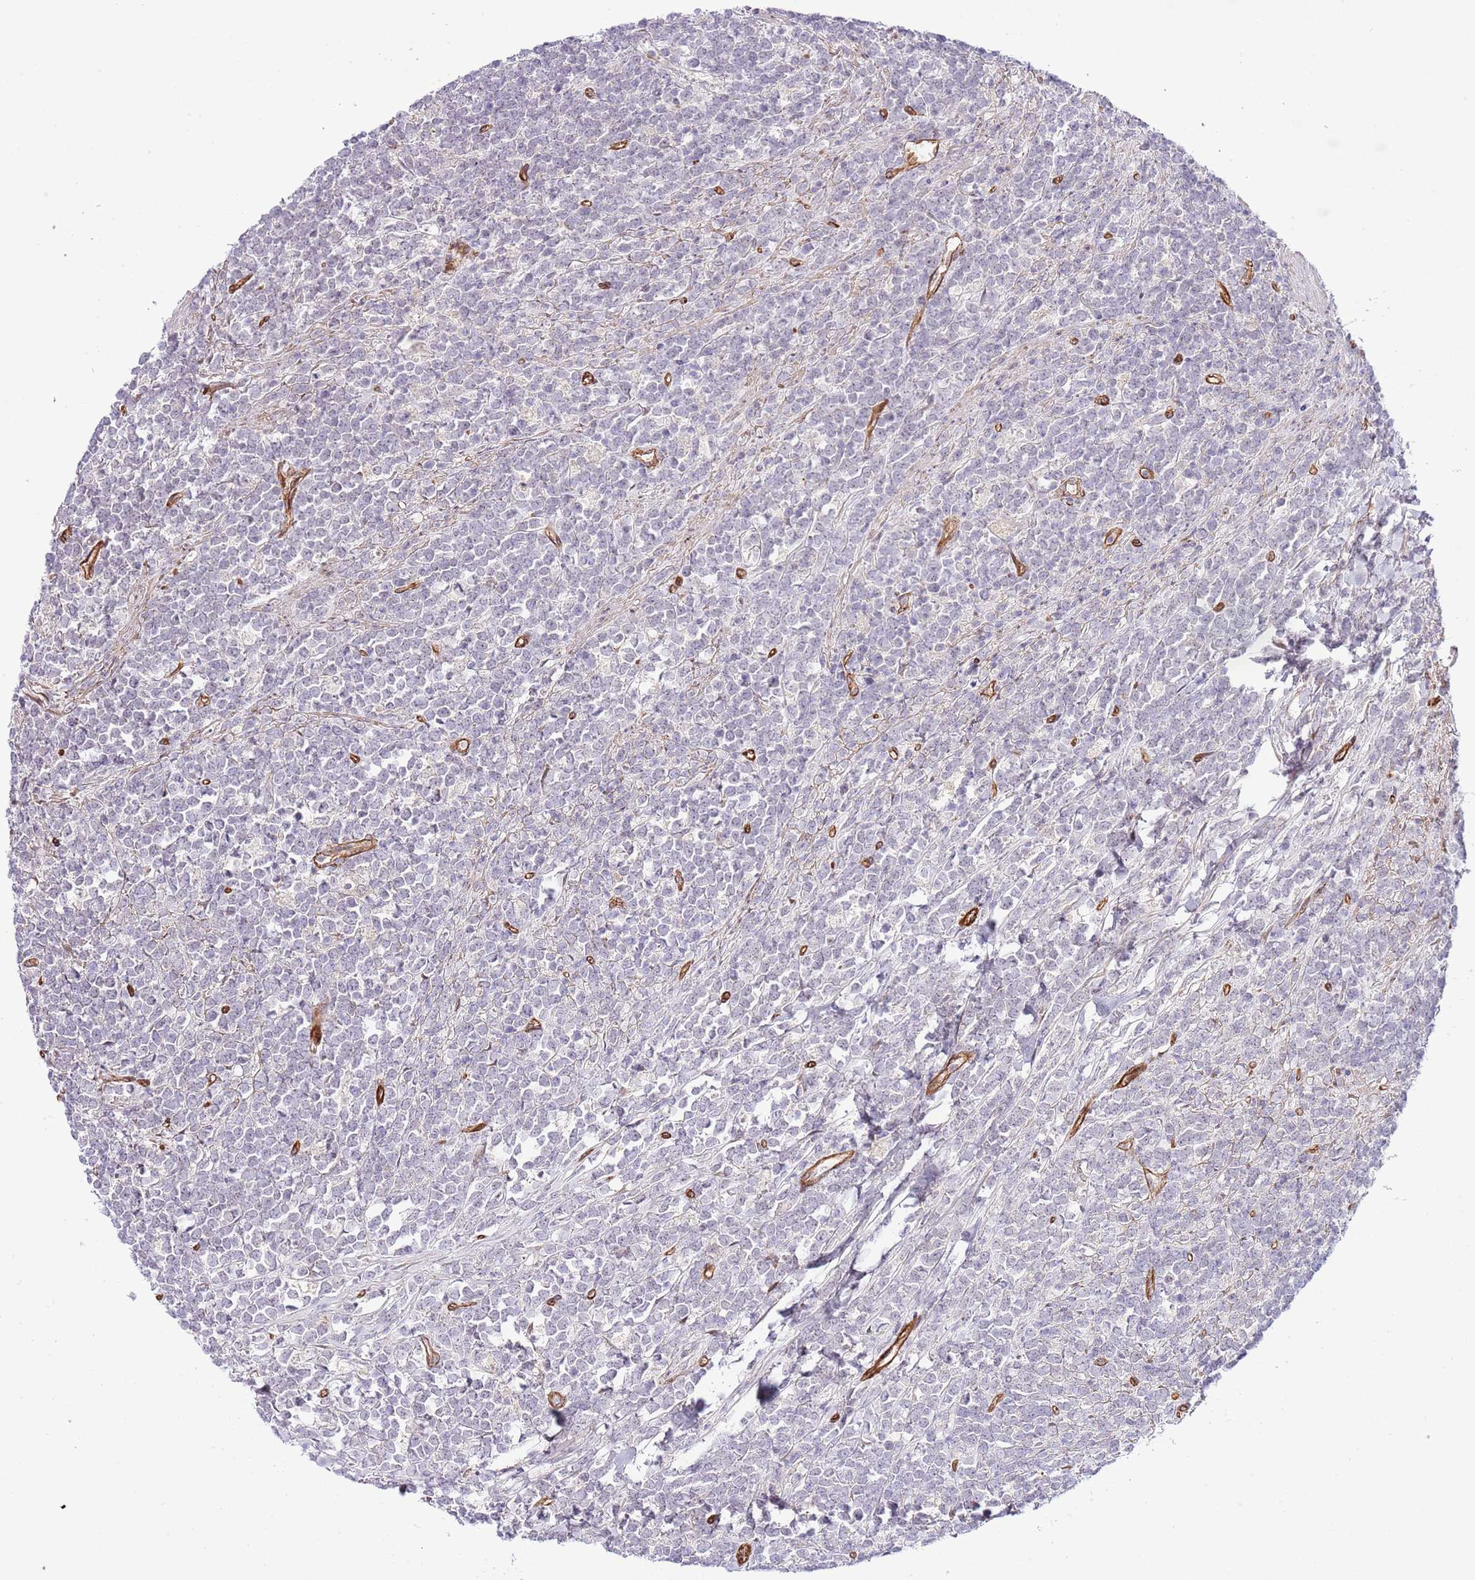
{"staining": {"intensity": "negative", "quantity": "none", "location": "none"}, "tissue": "lymphoma", "cell_type": "Tumor cells", "image_type": "cancer", "snomed": [{"axis": "morphology", "description": "Malignant lymphoma, non-Hodgkin's type, High grade"}, {"axis": "topography", "description": "Small intestine"}, {"axis": "topography", "description": "Colon"}], "caption": "Malignant lymphoma, non-Hodgkin's type (high-grade) was stained to show a protein in brown. There is no significant staining in tumor cells.", "gene": "NEK3", "patient": {"sex": "male", "age": 8}}